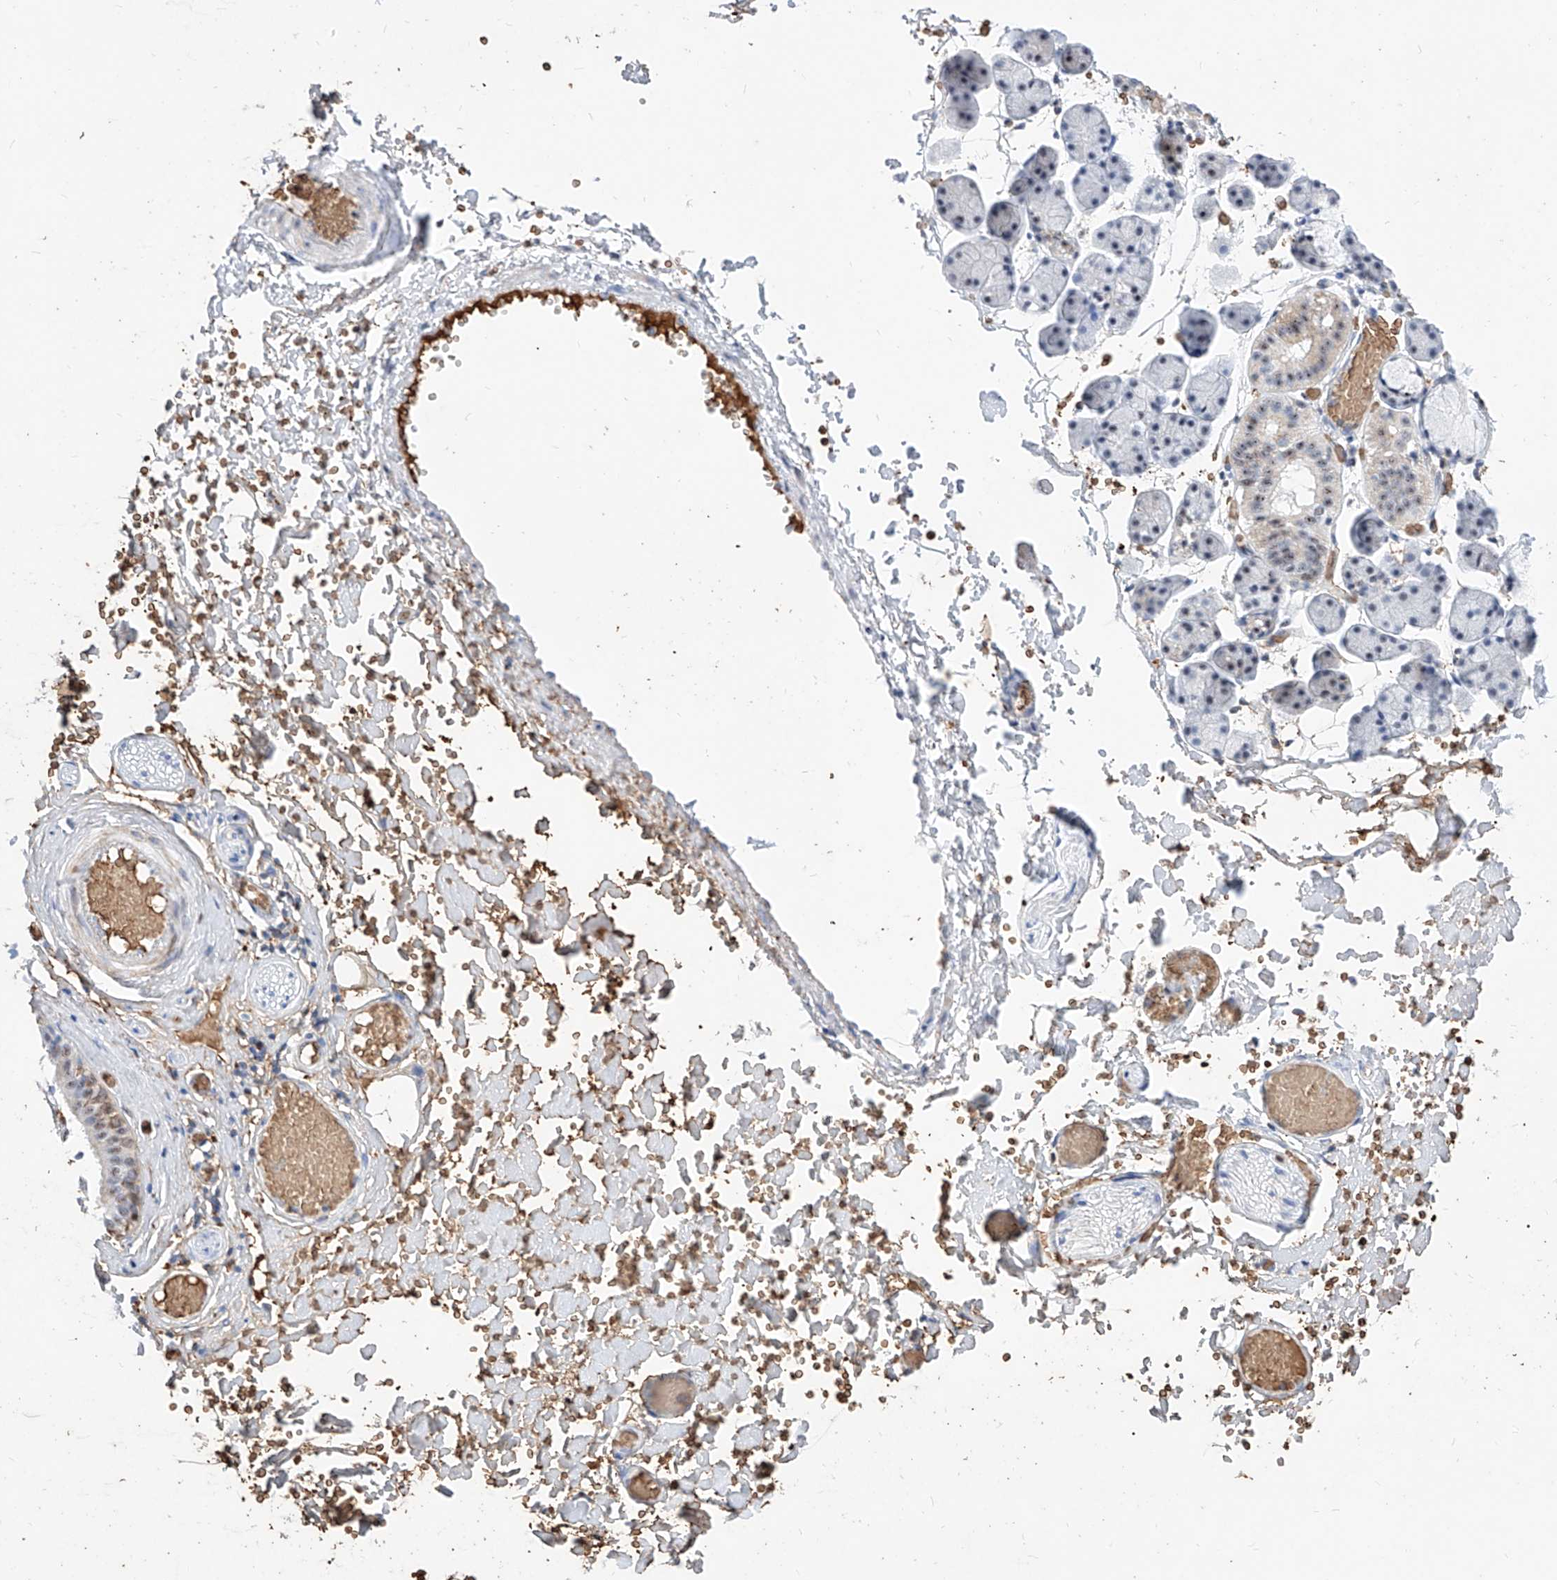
{"staining": {"intensity": "weak", "quantity": "<25%", "location": "cytoplasmic/membranous"}, "tissue": "salivary gland", "cell_type": "Glandular cells", "image_type": "normal", "snomed": [{"axis": "morphology", "description": "Normal tissue, NOS"}, {"axis": "topography", "description": "Salivary gland"}], "caption": "Immunohistochemistry (IHC) histopathology image of normal salivary gland: human salivary gland stained with DAB demonstrates no significant protein expression in glandular cells. (Immunohistochemistry, brightfield microscopy, high magnification).", "gene": "ZFP42", "patient": {"sex": "female", "age": 33}}